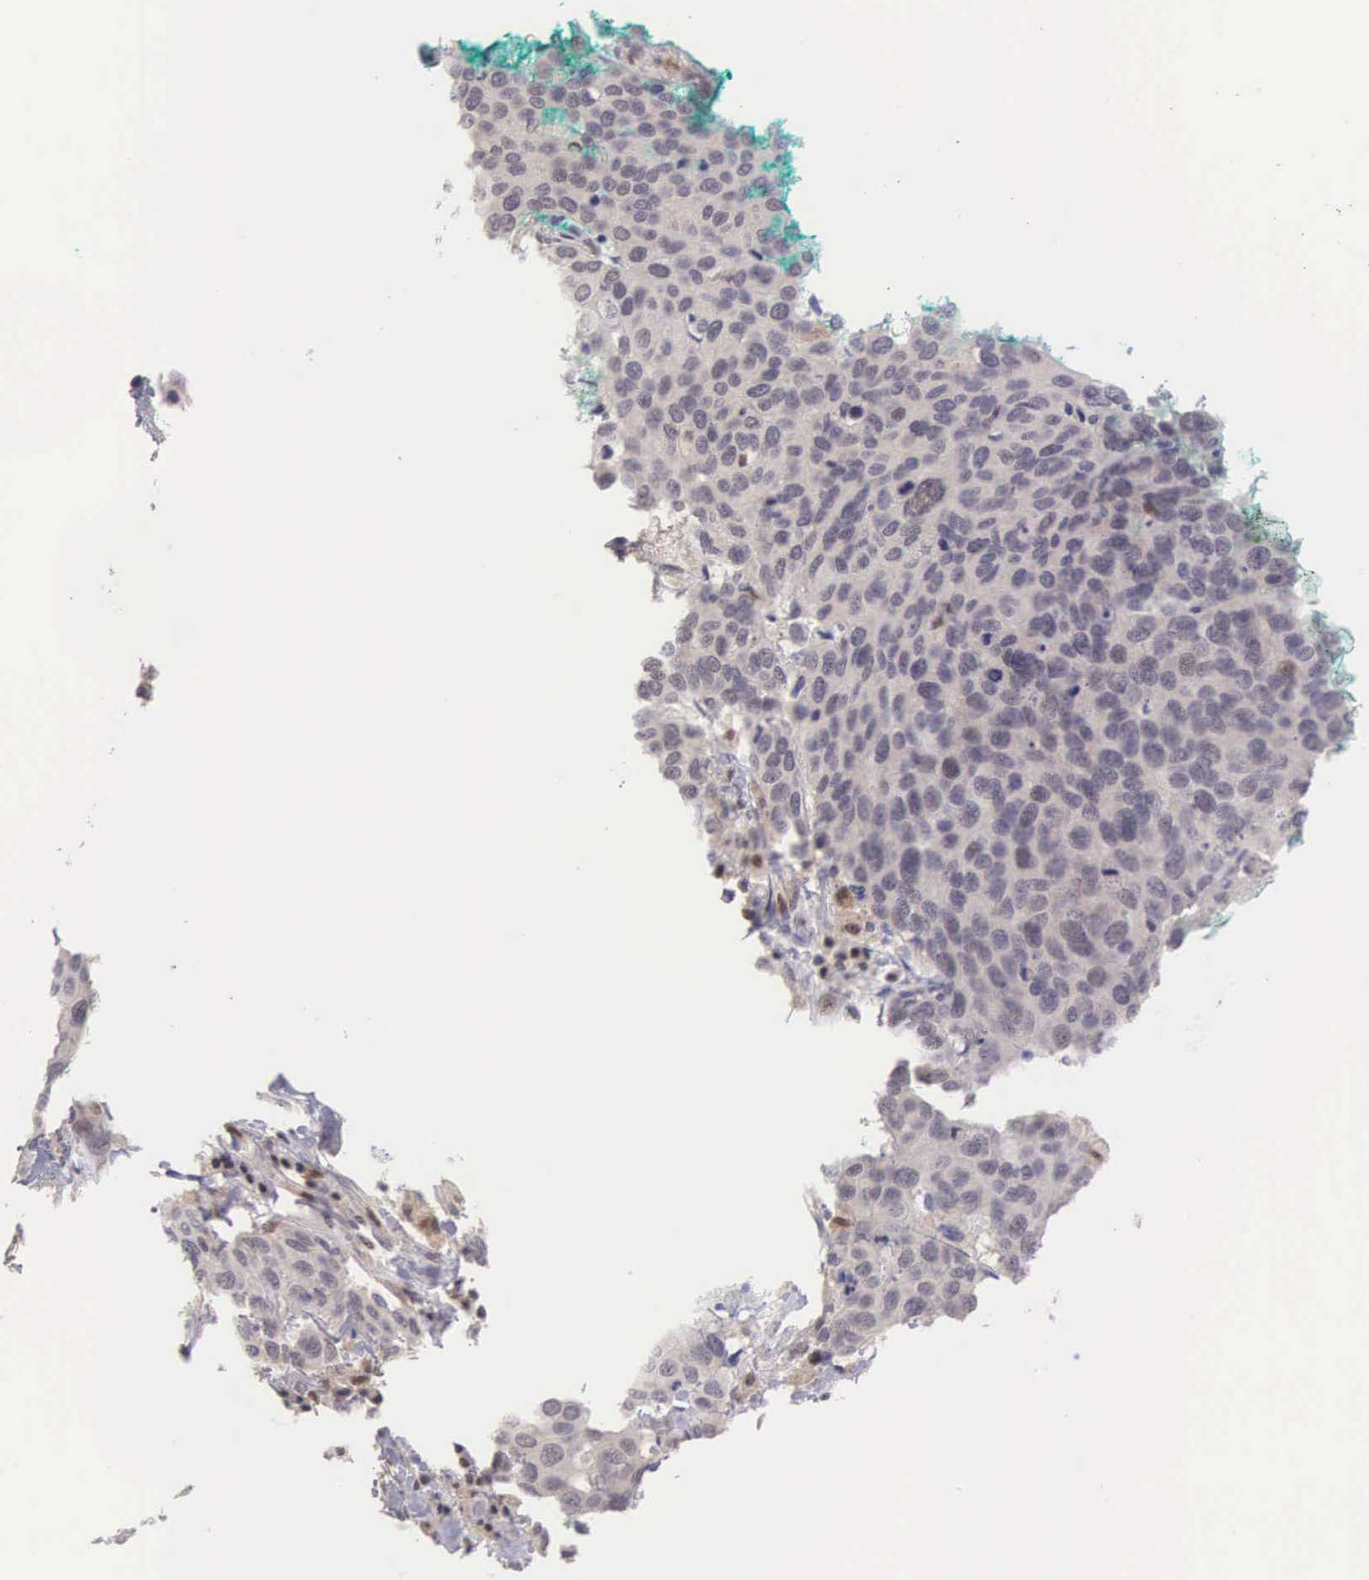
{"staining": {"intensity": "moderate", "quantity": "<25%", "location": "nuclear"}, "tissue": "cervical cancer", "cell_type": "Tumor cells", "image_type": "cancer", "snomed": [{"axis": "morphology", "description": "Squamous cell carcinoma, NOS"}, {"axis": "topography", "description": "Cervix"}], "caption": "DAB immunohistochemical staining of human squamous cell carcinoma (cervical) shows moderate nuclear protein staining in approximately <25% of tumor cells.", "gene": "GRK3", "patient": {"sex": "female", "age": 54}}